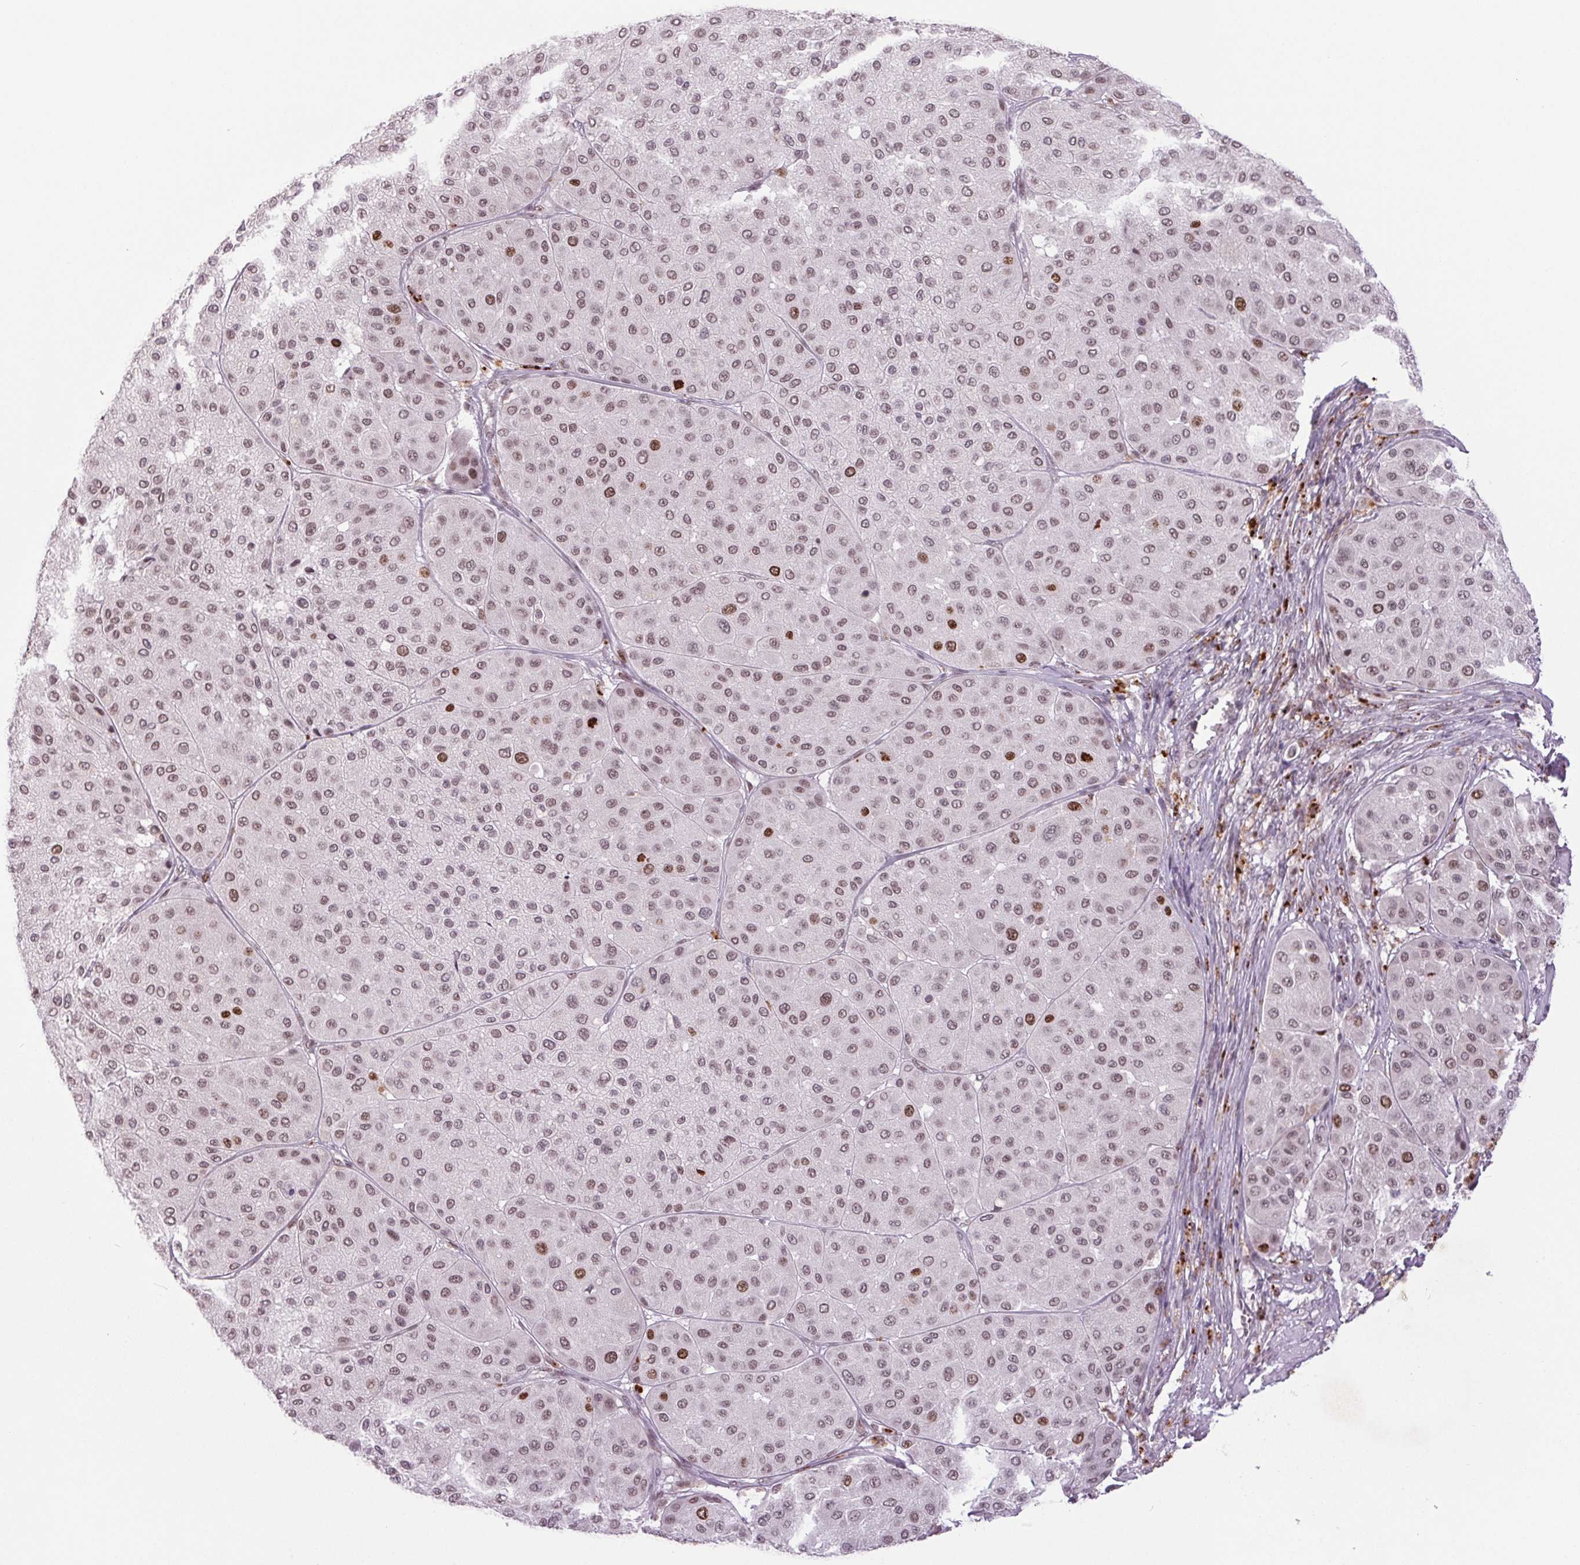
{"staining": {"intensity": "moderate", "quantity": "25%-75%", "location": "nuclear"}, "tissue": "melanoma", "cell_type": "Tumor cells", "image_type": "cancer", "snomed": [{"axis": "morphology", "description": "Malignant melanoma, Metastatic site"}, {"axis": "topography", "description": "Smooth muscle"}], "caption": "IHC micrograph of neoplastic tissue: malignant melanoma (metastatic site) stained using immunohistochemistry (IHC) shows medium levels of moderate protein expression localized specifically in the nuclear of tumor cells, appearing as a nuclear brown color.", "gene": "SMIM6", "patient": {"sex": "male", "age": 41}}